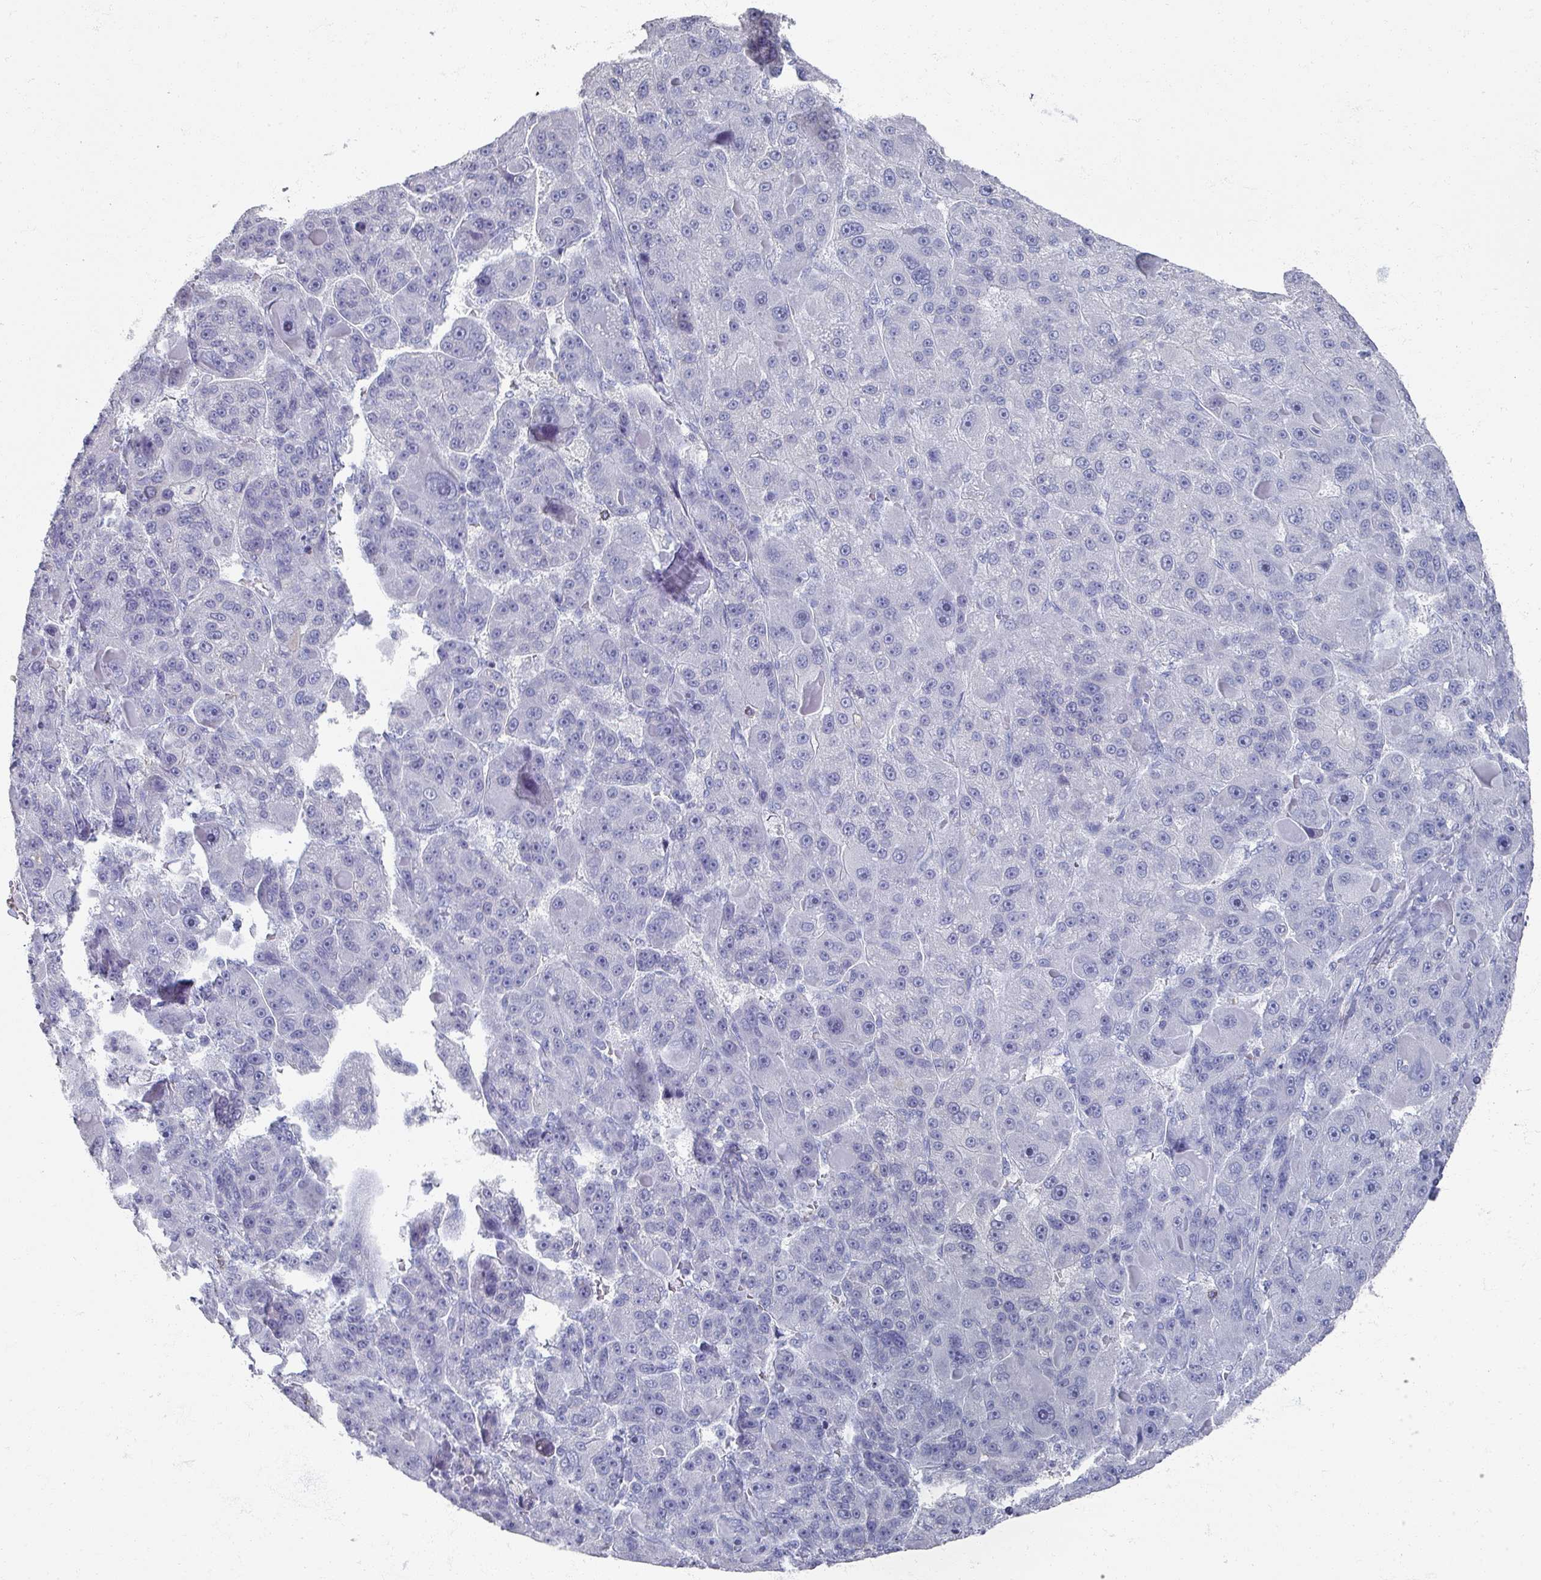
{"staining": {"intensity": "negative", "quantity": "none", "location": "none"}, "tissue": "liver cancer", "cell_type": "Tumor cells", "image_type": "cancer", "snomed": [{"axis": "morphology", "description": "Carcinoma, Hepatocellular, NOS"}, {"axis": "topography", "description": "Liver"}], "caption": "Immunohistochemistry micrograph of neoplastic tissue: human liver hepatocellular carcinoma stained with DAB (3,3'-diaminobenzidine) displays no significant protein positivity in tumor cells. (Stains: DAB (3,3'-diaminobenzidine) immunohistochemistry (IHC) with hematoxylin counter stain, Microscopy: brightfield microscopy at high magnification).", "gene": "OMG", "patient": {"sex": "male", "age": 76}}